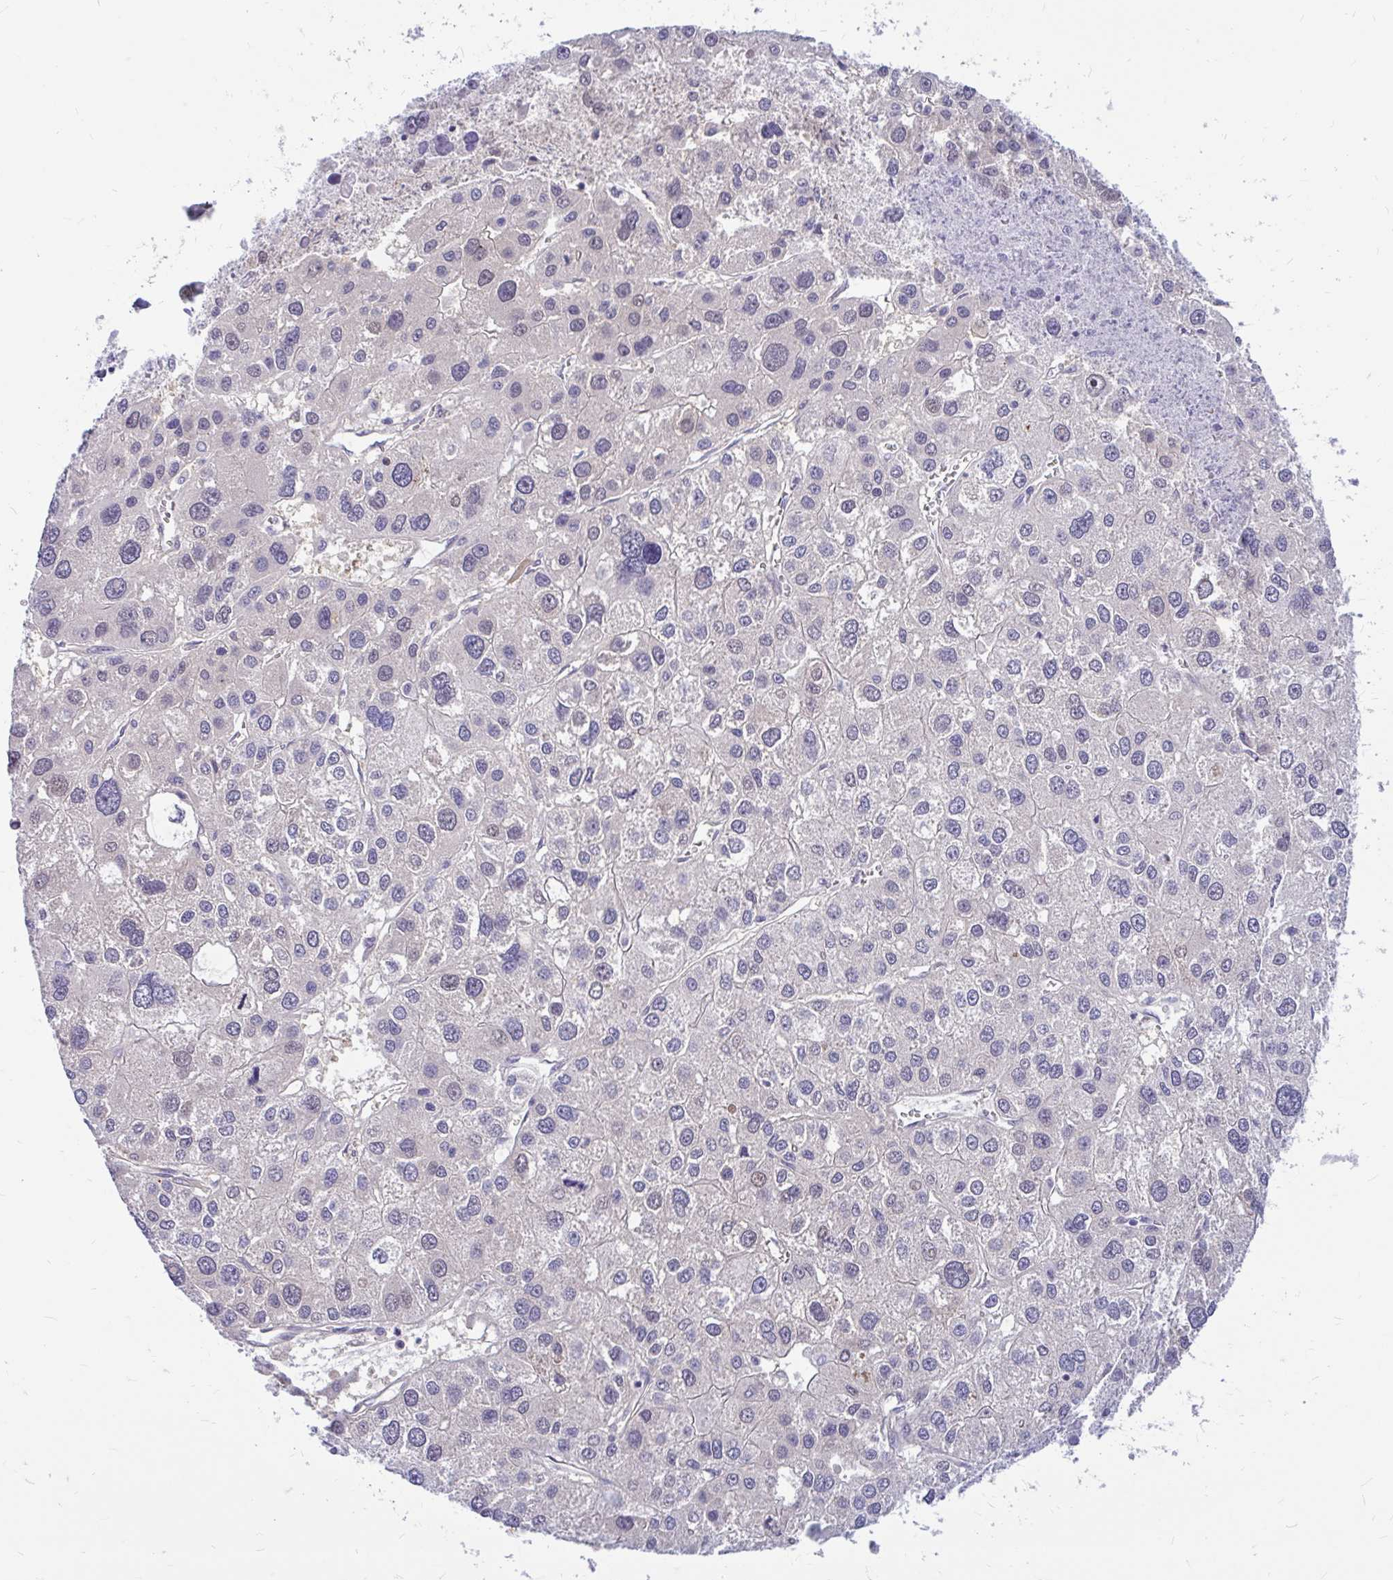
{"staining": {"intensity": "negative", "quantity": "none", "location": "none"}, "tissue": "liver cancer", "cell_type": "Tumor cells", "image_type": "cancer", "snomed": [{"axis": "morphology", "description": "Carcinoma, Hepatocellular, NOS"}, {"axis": "topography", "description": "Liver"}], "caption": "This is an immunohistochemistry (IHC) histopathology image of liver cancer (hepatocellular carcinoma). There is no expression in tumor cells.", "gene": "MAP1LC3A", "patient": {"sex": "male", "age": 73}}